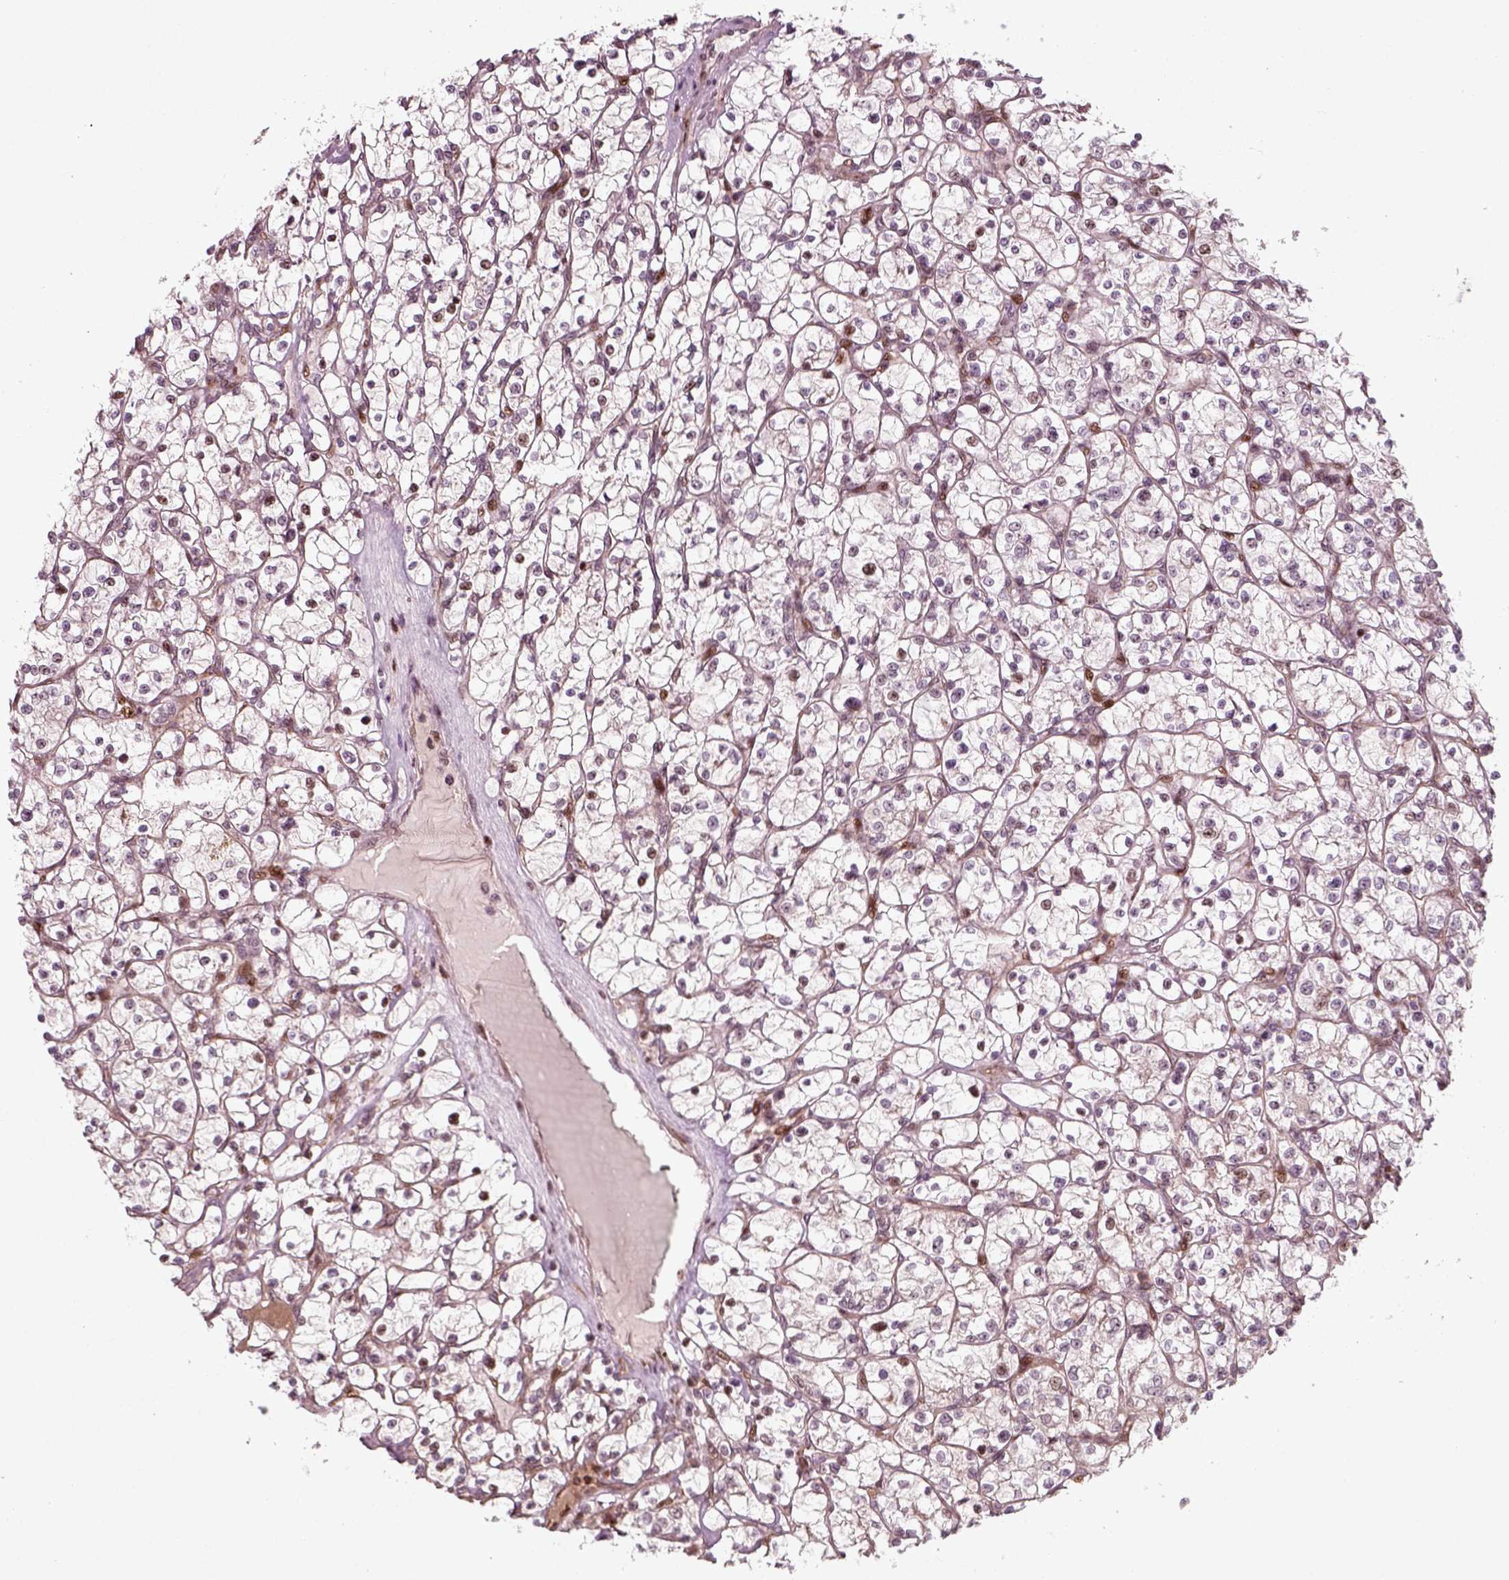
{"staining": {"intensity": "moderate", "quantity": "<25%", "location": "nuclear"}, "tissue": "renal cancer", "cell_type": "Tumor cells", "image_type": "cancer", "snomed": [{"axis": "morphology", "description": "Adenocarcinoma, NOS"}, {"axis": "topography", "description": "Kidney"}], "caption": "Moderate nuclear expression for a protein is appreciated in about <25% of tumor cells of renal adenocarcinoma using immunohistochemistry.", "gene": "CDC14A", "patient": {"sex": "female", "age": 64}}